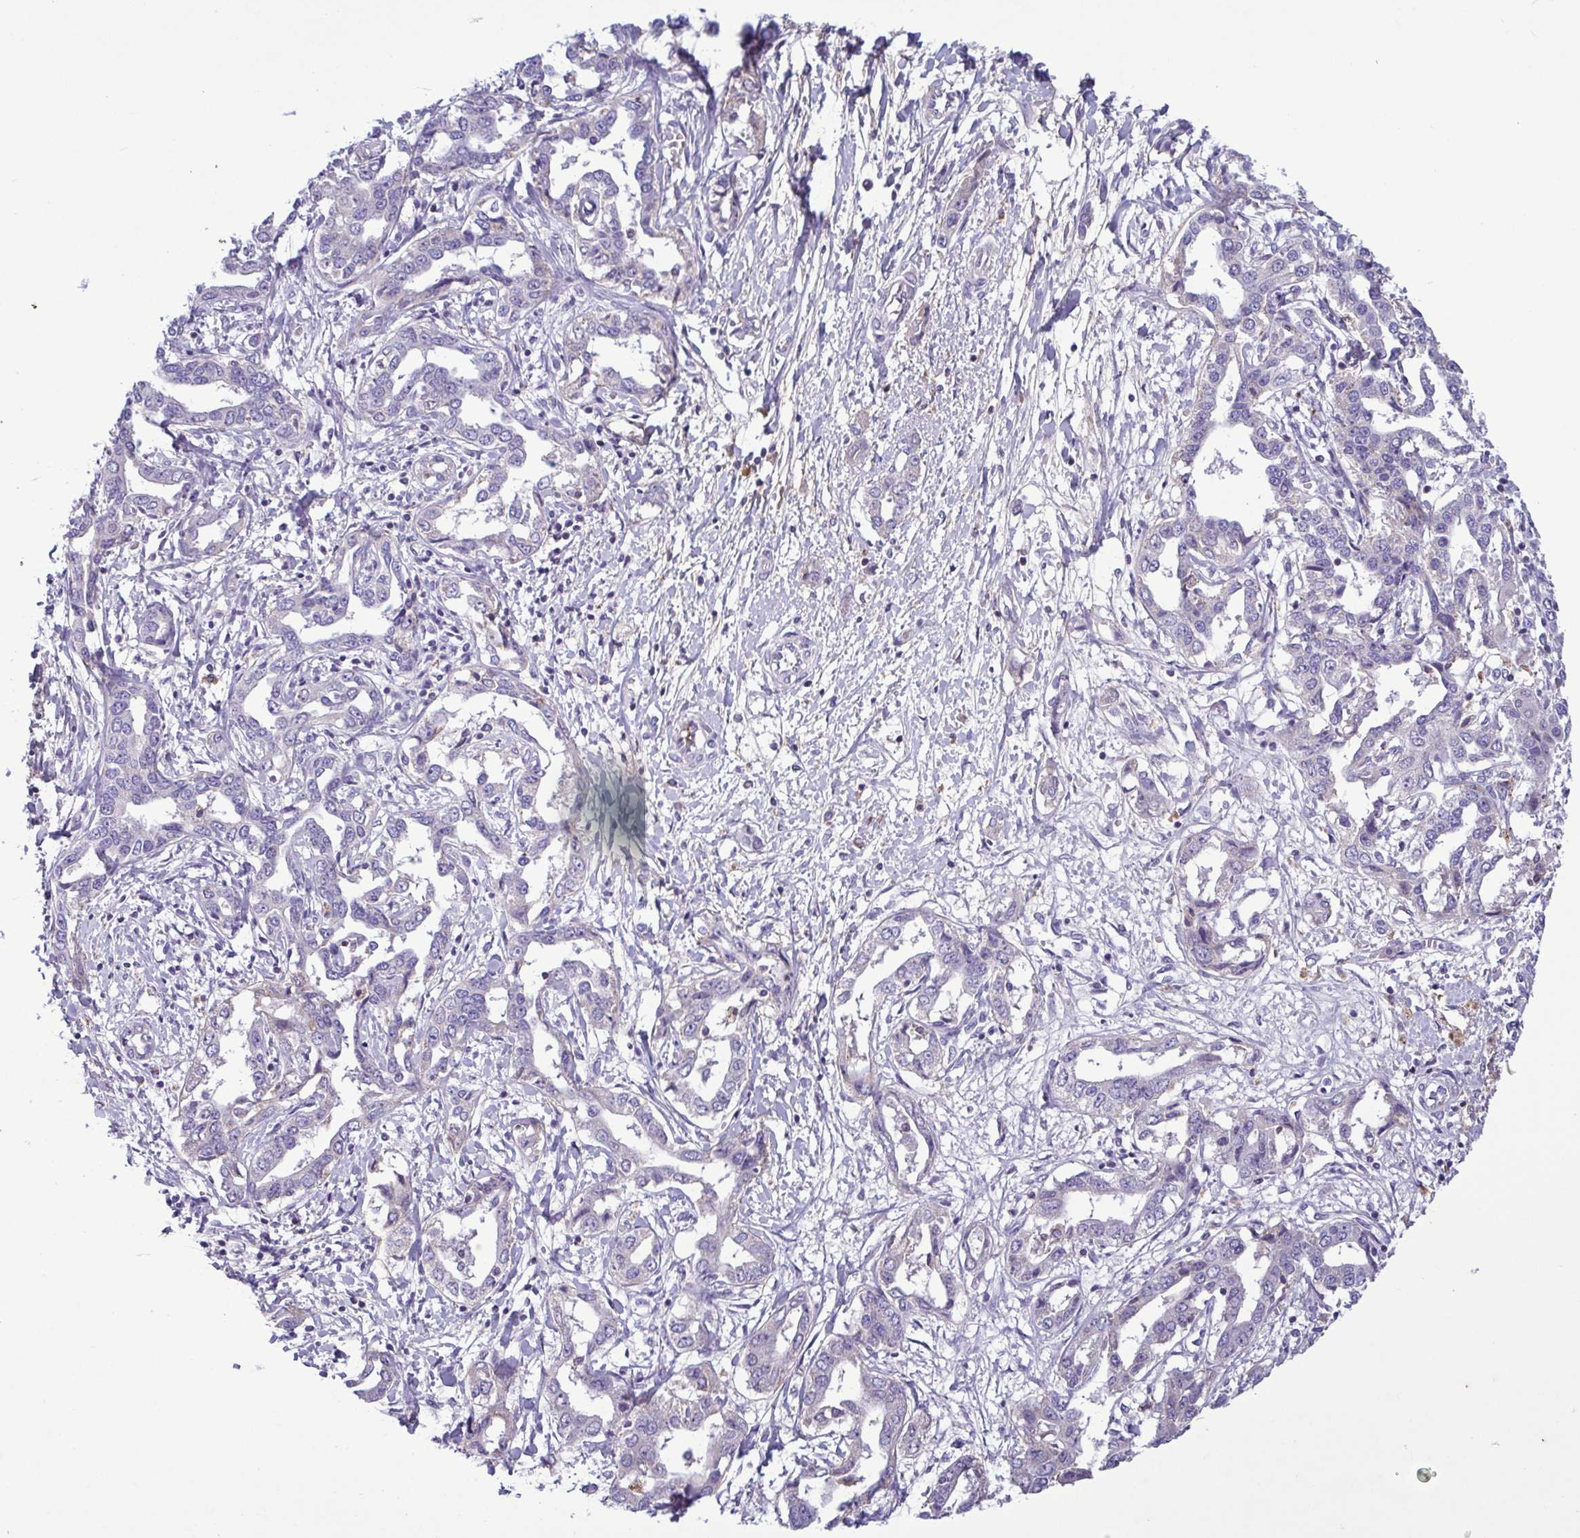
{"staining": {"intensity": "negative", "quantity": "none", "location": "none"}, "tissue": "liver cancer", "cell_type": "Tumor cells", "image_type": "cancer", "snomed": [{"axis": "morphology", "description": "Cholangiocarcinoma"}, {"axis": "topography", "description": "Liver"}], "caption": "DAB (3,3'-diaminobenzidine) immunohistochemical staining of human liver cholangiocarcinoma displays no significant staining in tumor cells. Nuclei are stained in blue.", "gene": "F13B", "patient": {"sex": "male", "age": 59}}